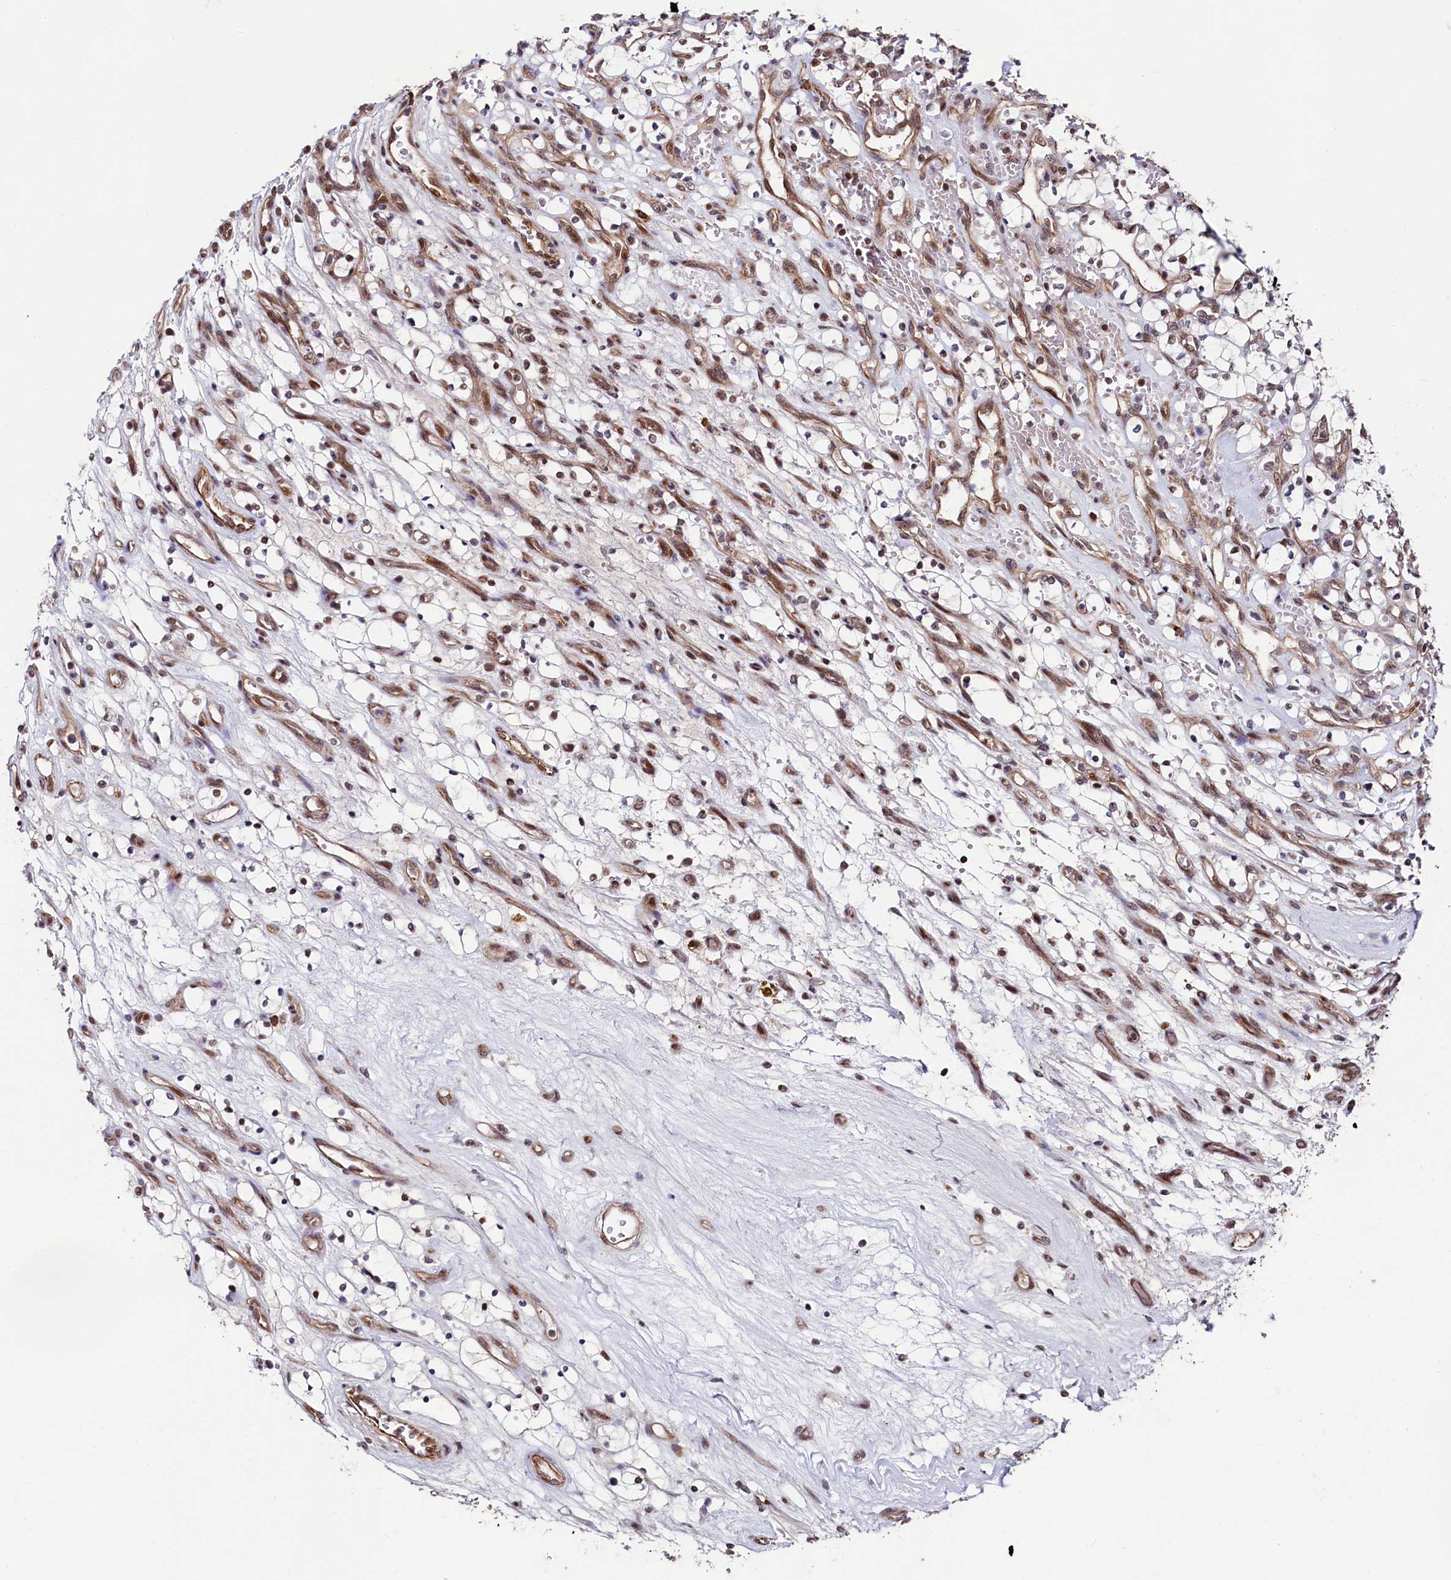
{"staining": {"intensity": "moderate", "quantity": "<25%", "location": "nuclear"}, "tissue": "renal cancer", "cell_type": "Tumor cells", "image_type": "cancer", "snomed": [{"axis": "morphology", "description": "Adenocarcinoma, NOS"}, {"axis": "topography", "description": "Kidney"}], "caption": "Moderate nuclear expression for a protein is identified in approximately <25% of tumor cells of renal cancer using immunohistochemistry.", "gene": "LEO1", "patient": {"sex": "female", "age": 69}}